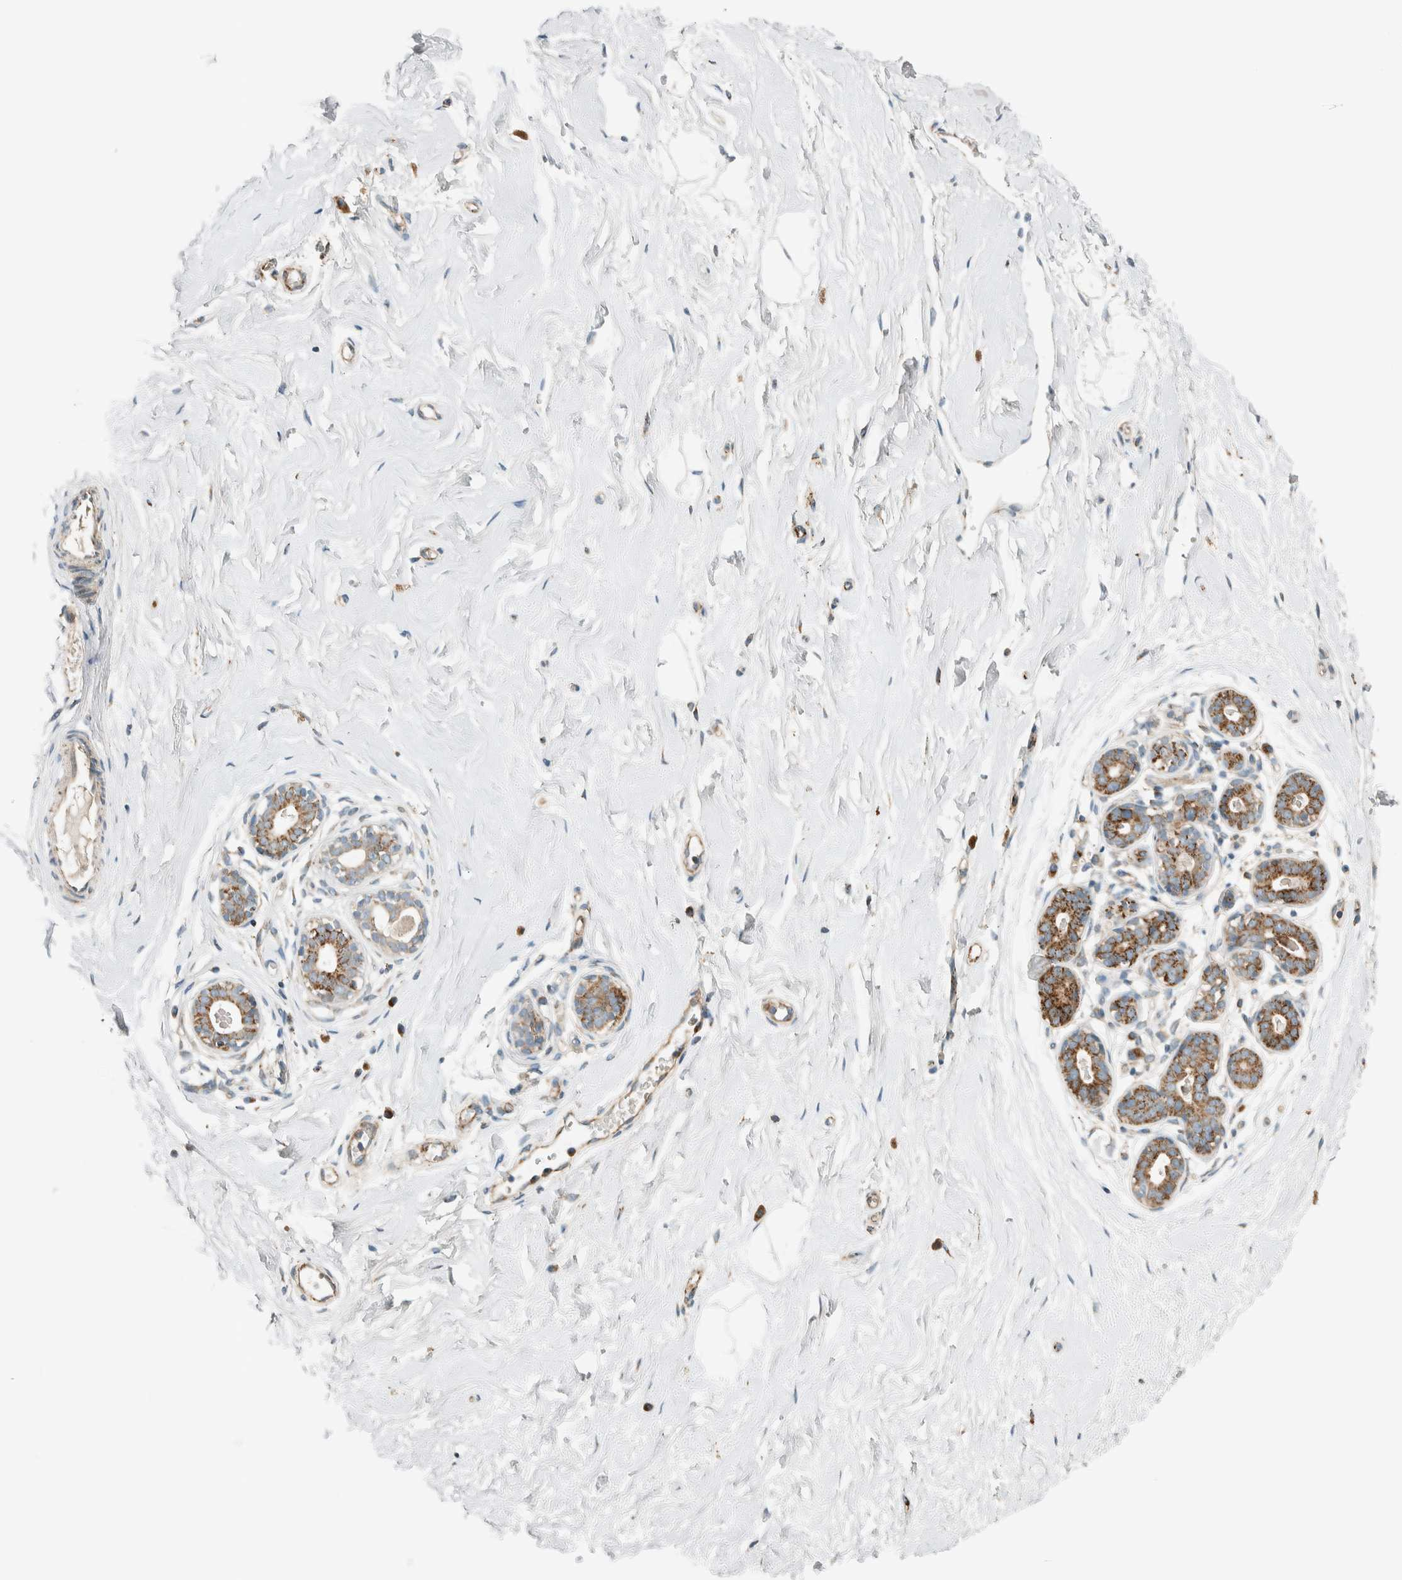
{"staining": {"intensity": "negative", "quantity": "none", "location": "none"}, "tissue": "breast", "cell_type": "Adipocytes", "image_type": "normal", "snomed": [{"axis": "morphology", "description": "Normal tissue, NOS"}, {"axis": "topography", "description": "Breast"}], "caption": "This is an immunohistochemistry image of unremarkable human breast. There is no staining in adipocytes.", "gene": "SPAG5", "patient": {"sex": "female", "age": 23}}